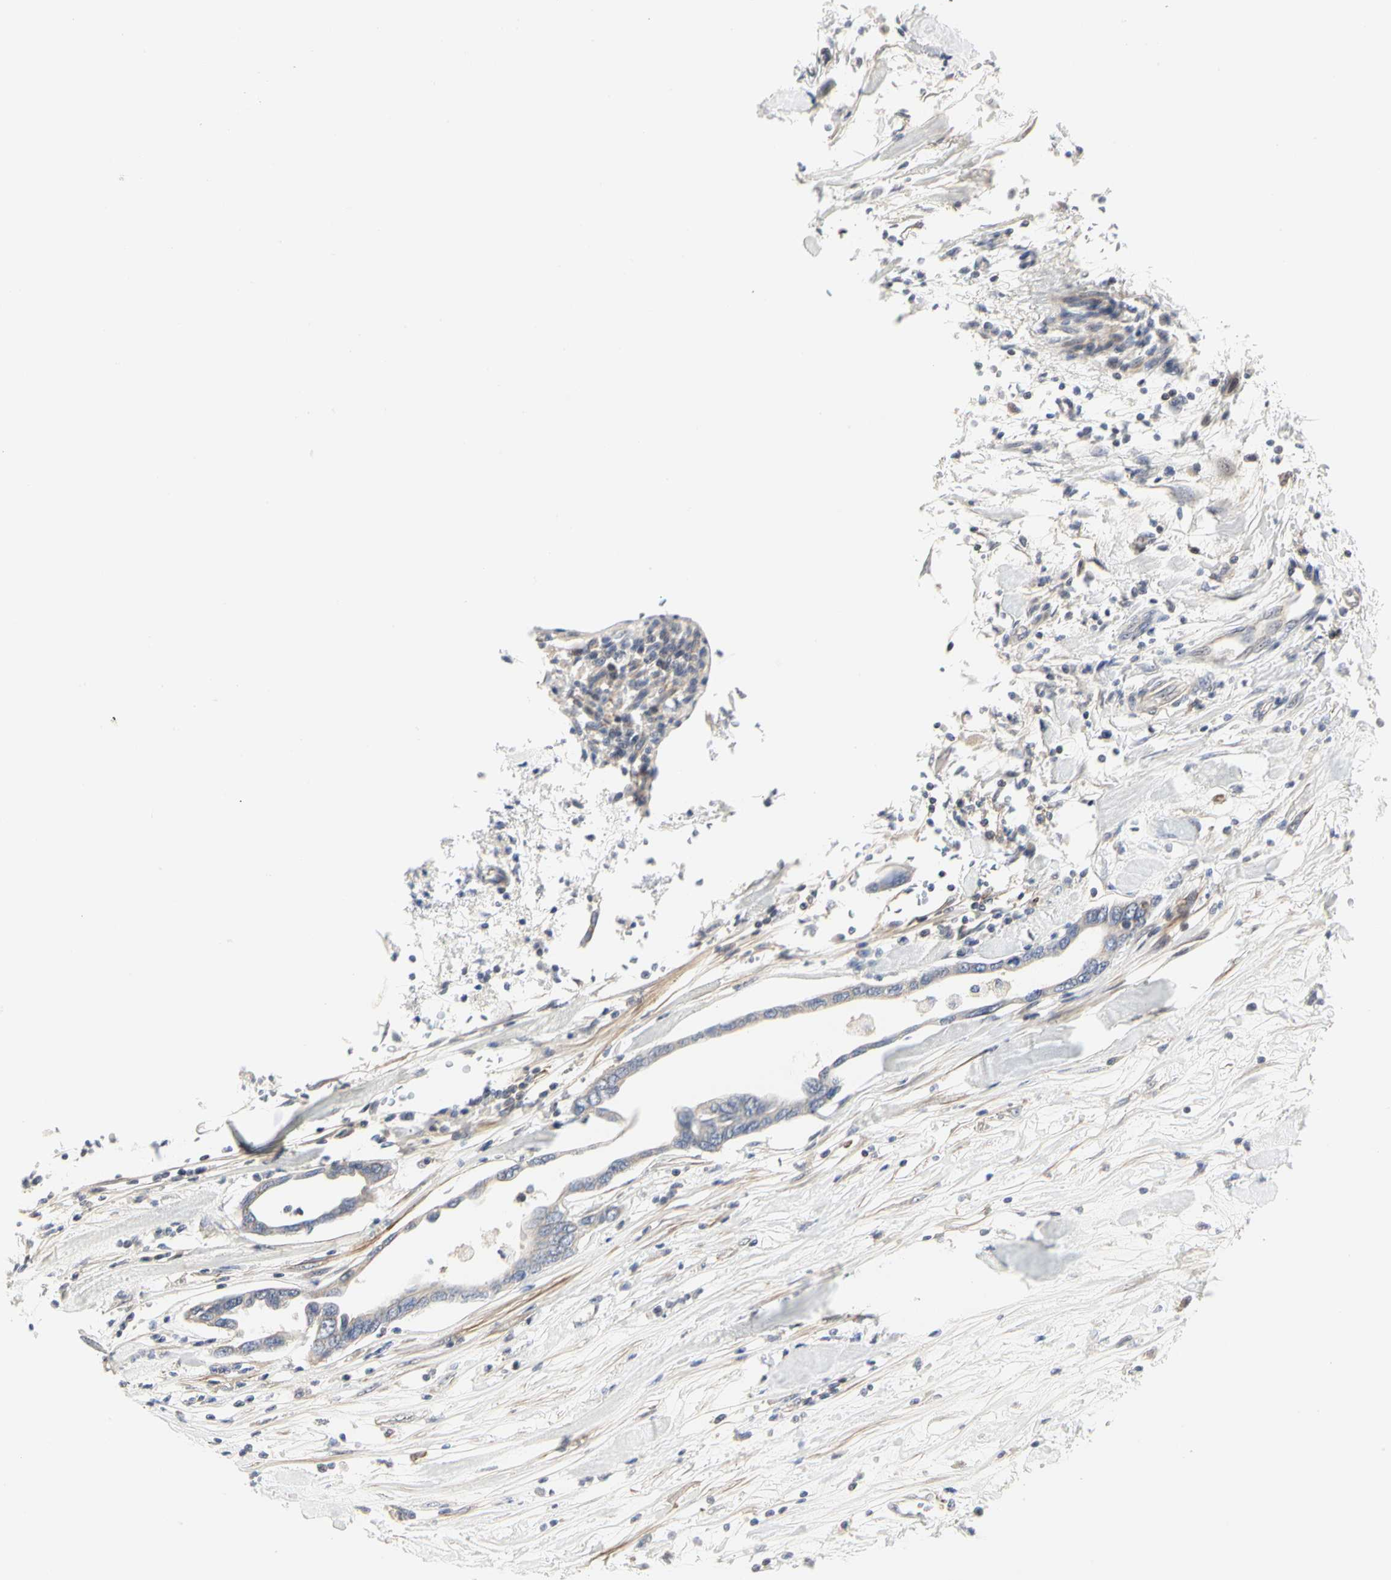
{"staining": {"intensity": "weak", "quantity": "<25%", "location": "cytoplasmic/membranous"}, "tissue": "pancreatic cancer", "cell_type": "Tumor cells", "image_type": "cancer", "snomed": [{"axis": "morphology", "description": "Adenocarcinoma, NOS"}, {"axis": "topography", "description": "Pancreas"}], "caption": "Immunohistochemistry image of neoplastic tissue: human pancreatic cancer (adenocarcinoma) stained with DAB (3,3'-diaminobenzidine) exhibits no significant protein expression in tumor cells.", "gene": "SHANK2", "patient": {"sex": "female", "age": 57}}